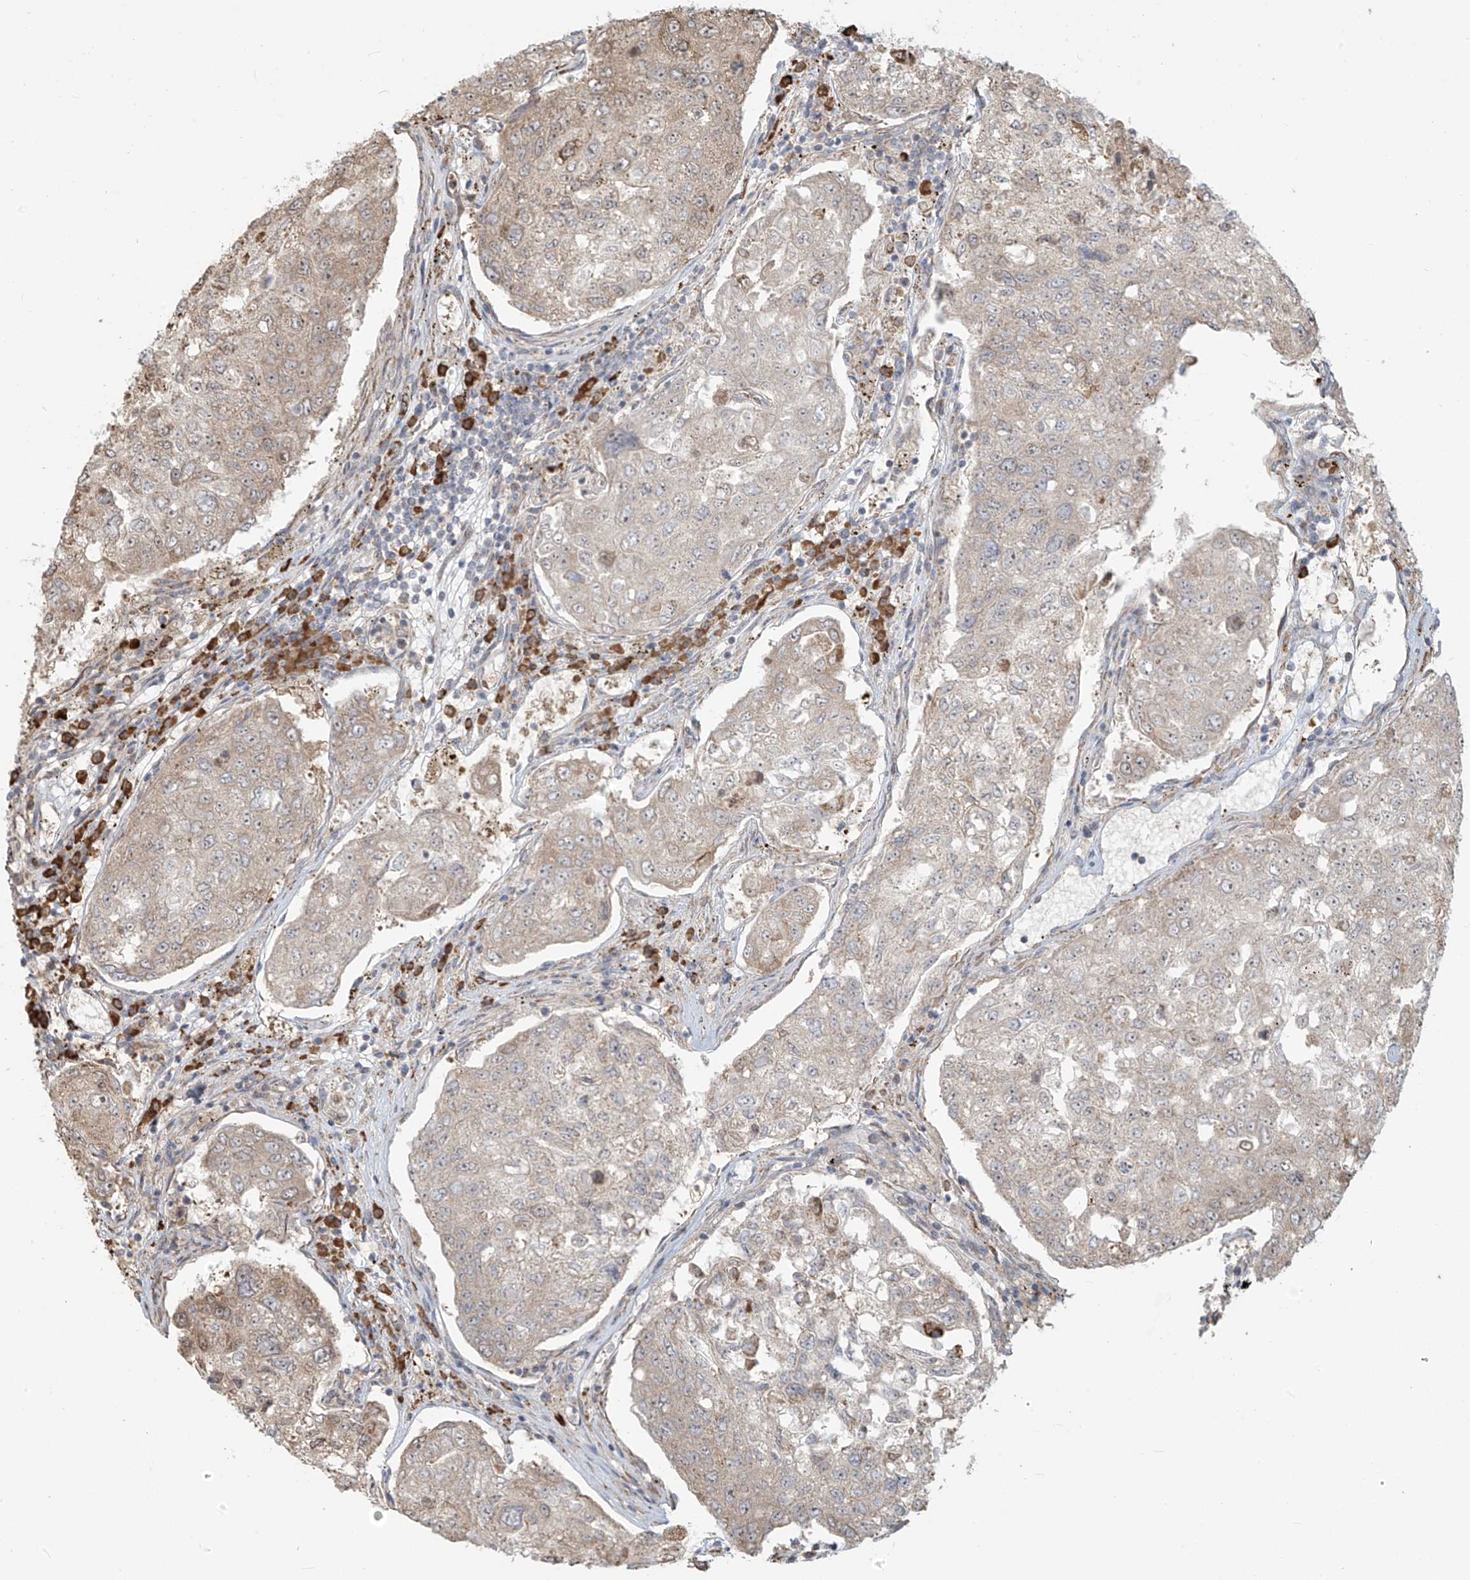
{"staining": {"intensity": "weak", "quantity": "<25%", "location": "cytoplasmic/membranous"}, "tissue": "urothelial cancer", "cell_type": "Tumor cells", "image_type": "cancer", "snomed": [{"axis": "morphology", "description": "Urothelial carcinoma, High grade"}, {"axis": "topography", "description": "Lymph node"}, {"axis": "topography", "description": "Urinary bladder"}], "caption": "There is no significant positivity in tumor cells of high-grade urothelial carcinoma.", "gene": "PLEKHM3", "patient": {"sex": "male", "age": 51}}